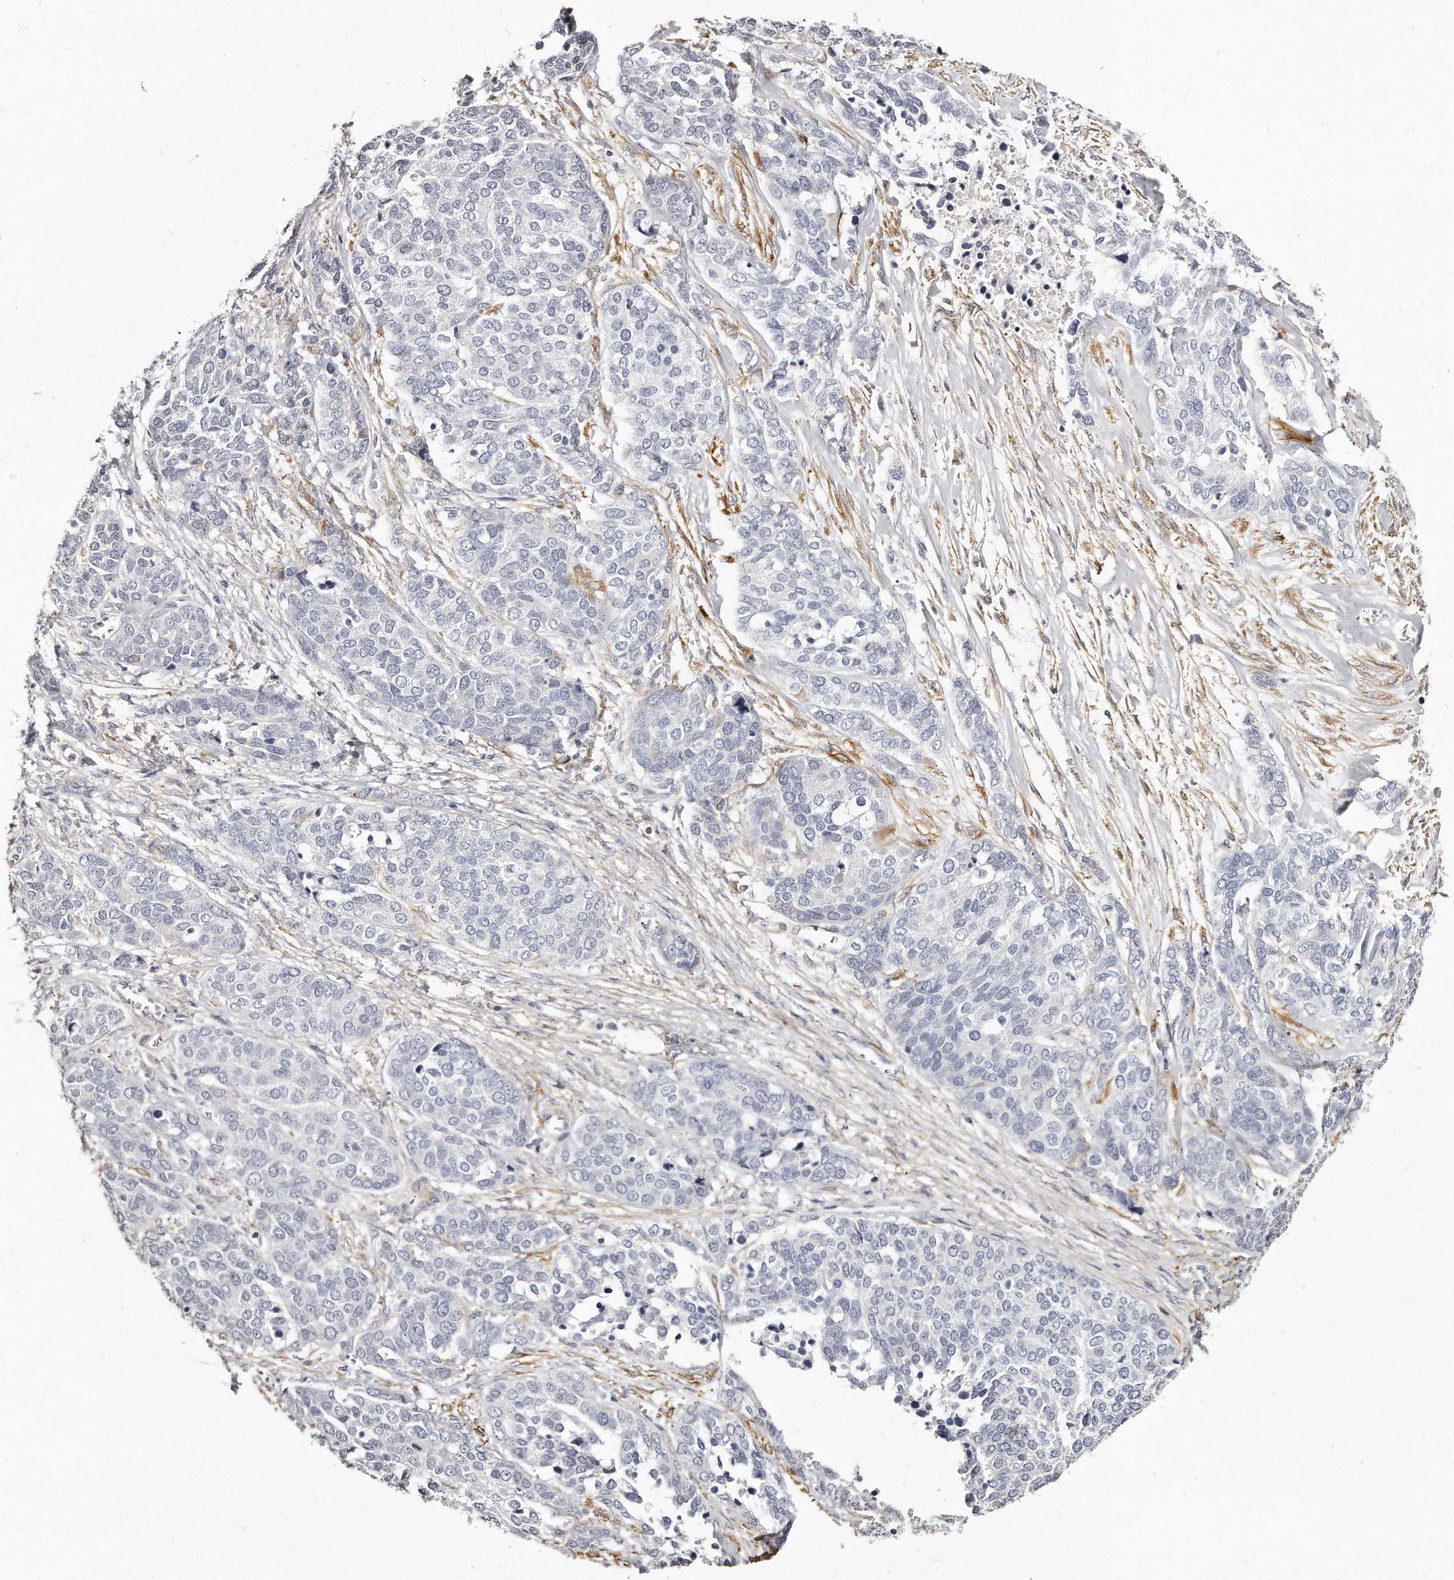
{"staining": {"intensity": "negative", "quantity": "none", "location": "none"}, "tissue": "ovarian cancer", "cell_type": "Tumor cells", "image_type": "cancer", "snomed": [{"axis": "morphology", "description": "Cystadenocarcinoma, serous, NOS"}, {"axis": "topography", "description": "Ovary"}], "caption": "This is an immunohistochemistry (IHC) histopathology image of ovarian cancer (serous cystadenocarcinoma). There is no expression in tumor cells.", "gene": "LMOD1", "patient": {"sex": "female", "age": 44}}